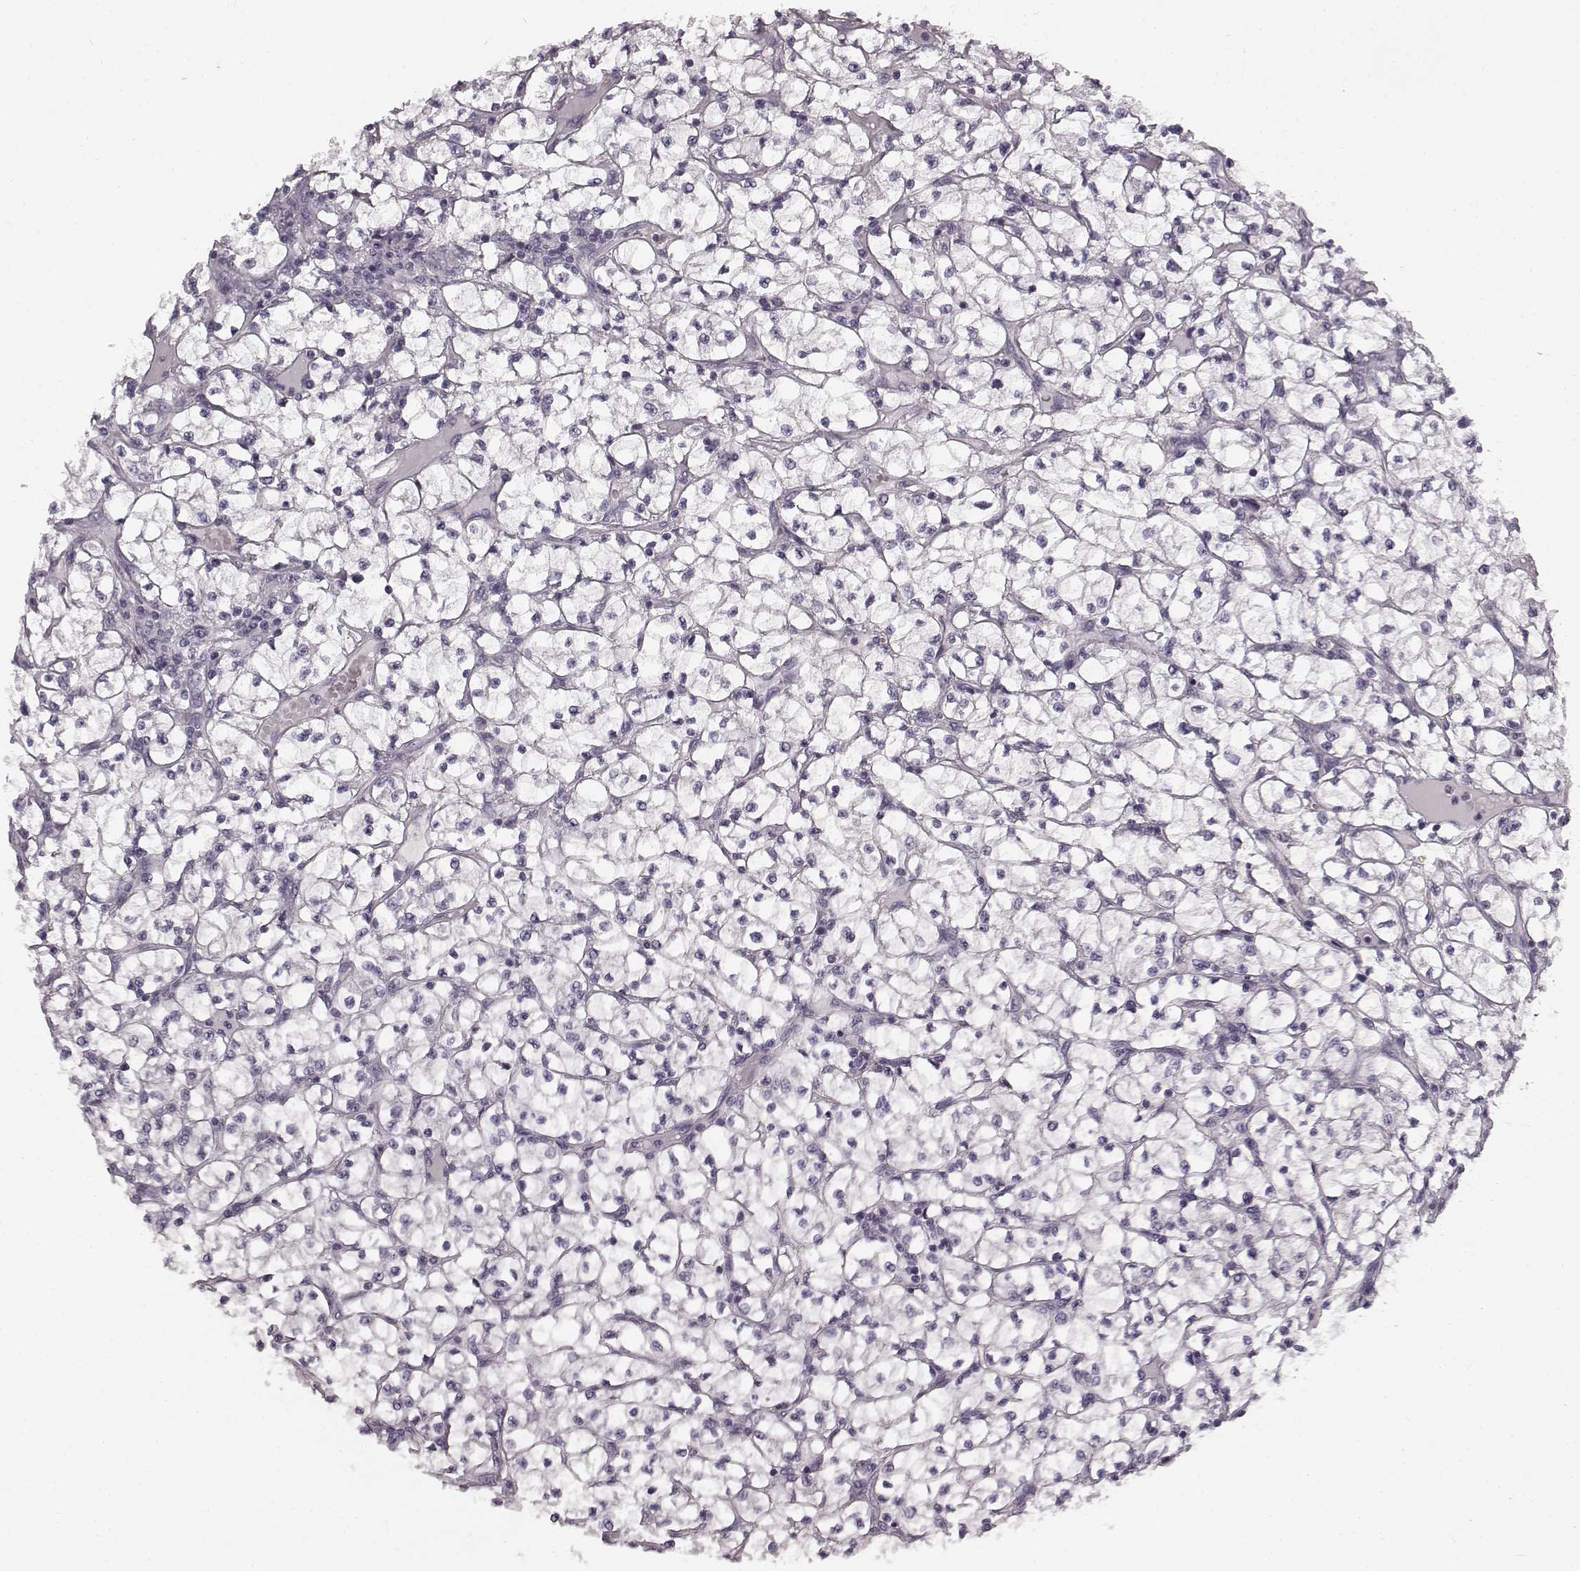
{"staining": {"intensity": "negative", "quantity": "none", "location": "none"}, "tissue": "renal cancer", "cell_type": "Tumor cells", "image_type": "cancer", "snomed": [{"axis": "morphology", "description": "Adenocarcinoma, NOS"}, {"axis": "topography", "description": "Kidney"}], "caption": "A photomicrograph of renal adenocarcinoma stained for a protein demonstrates no brown staining in tumor cells. (DAB (3,3'-diaminobenzidine) IHC with hematoxylin counter stain).", "gene": "TMPRSS15", "patient": {"sex": "female", "age": 64}}